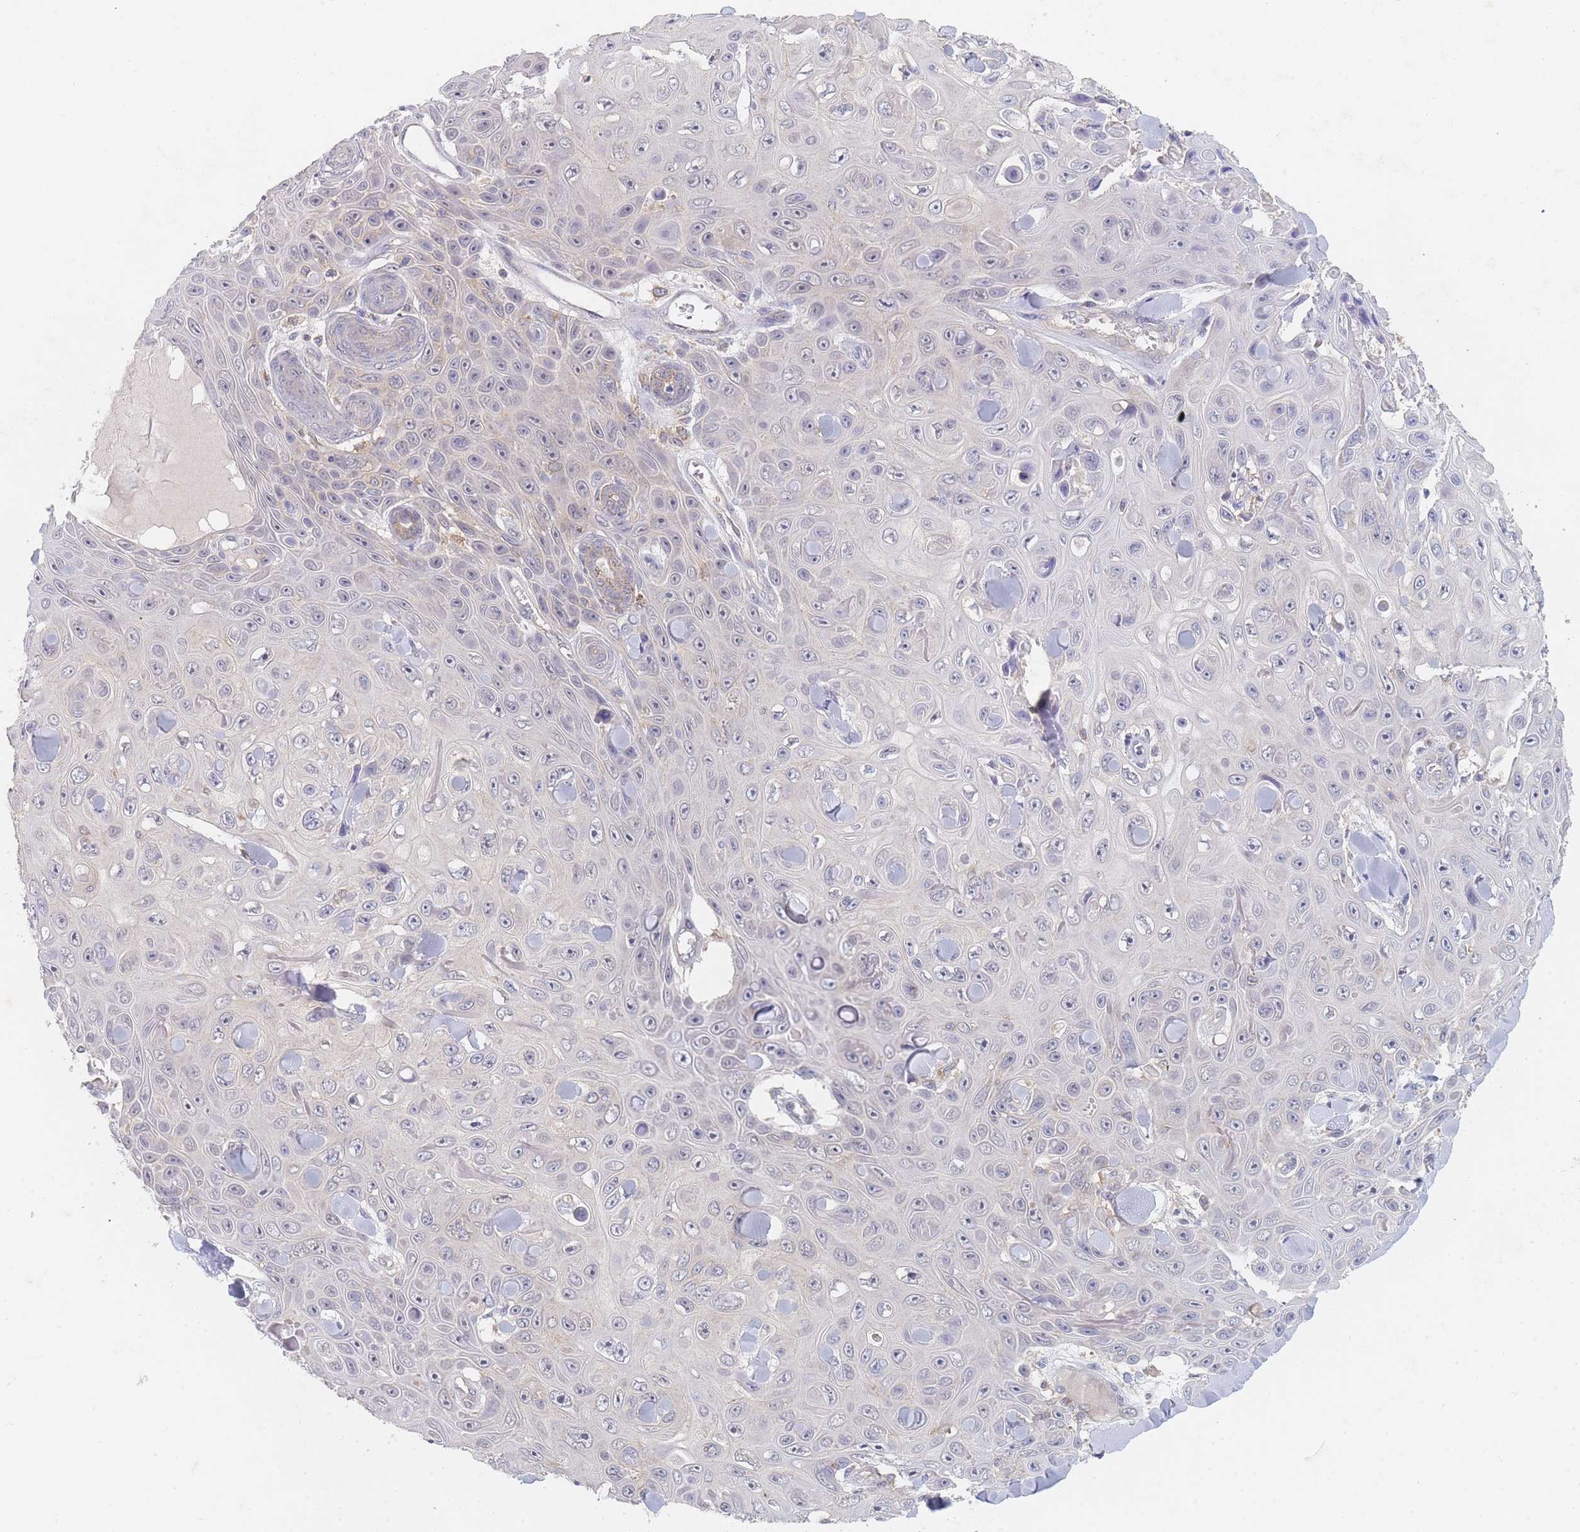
{"staining": {"intensity": "negative", "quantity": "none", "location": "none"}, "tissue": "skin cancer", "cell_type": "Tumor cells", "image_type": "cancer", "snomed": [{"axis": "morphology", "description": "Squamous cell carcinoma, NOS"}, {"axis": "topography", "description": "Skin"}], "caption": "This photomicrograph is of skin cancer (squamous cell carcinoma) stained with IHC to label a protein in brown with the nuclei are counter-stained blue. There is no expression in tumor cells. Nuclei are stained in blue.", "gene": "PPP6C", "patient": {"sex": "male", "age": 82}}